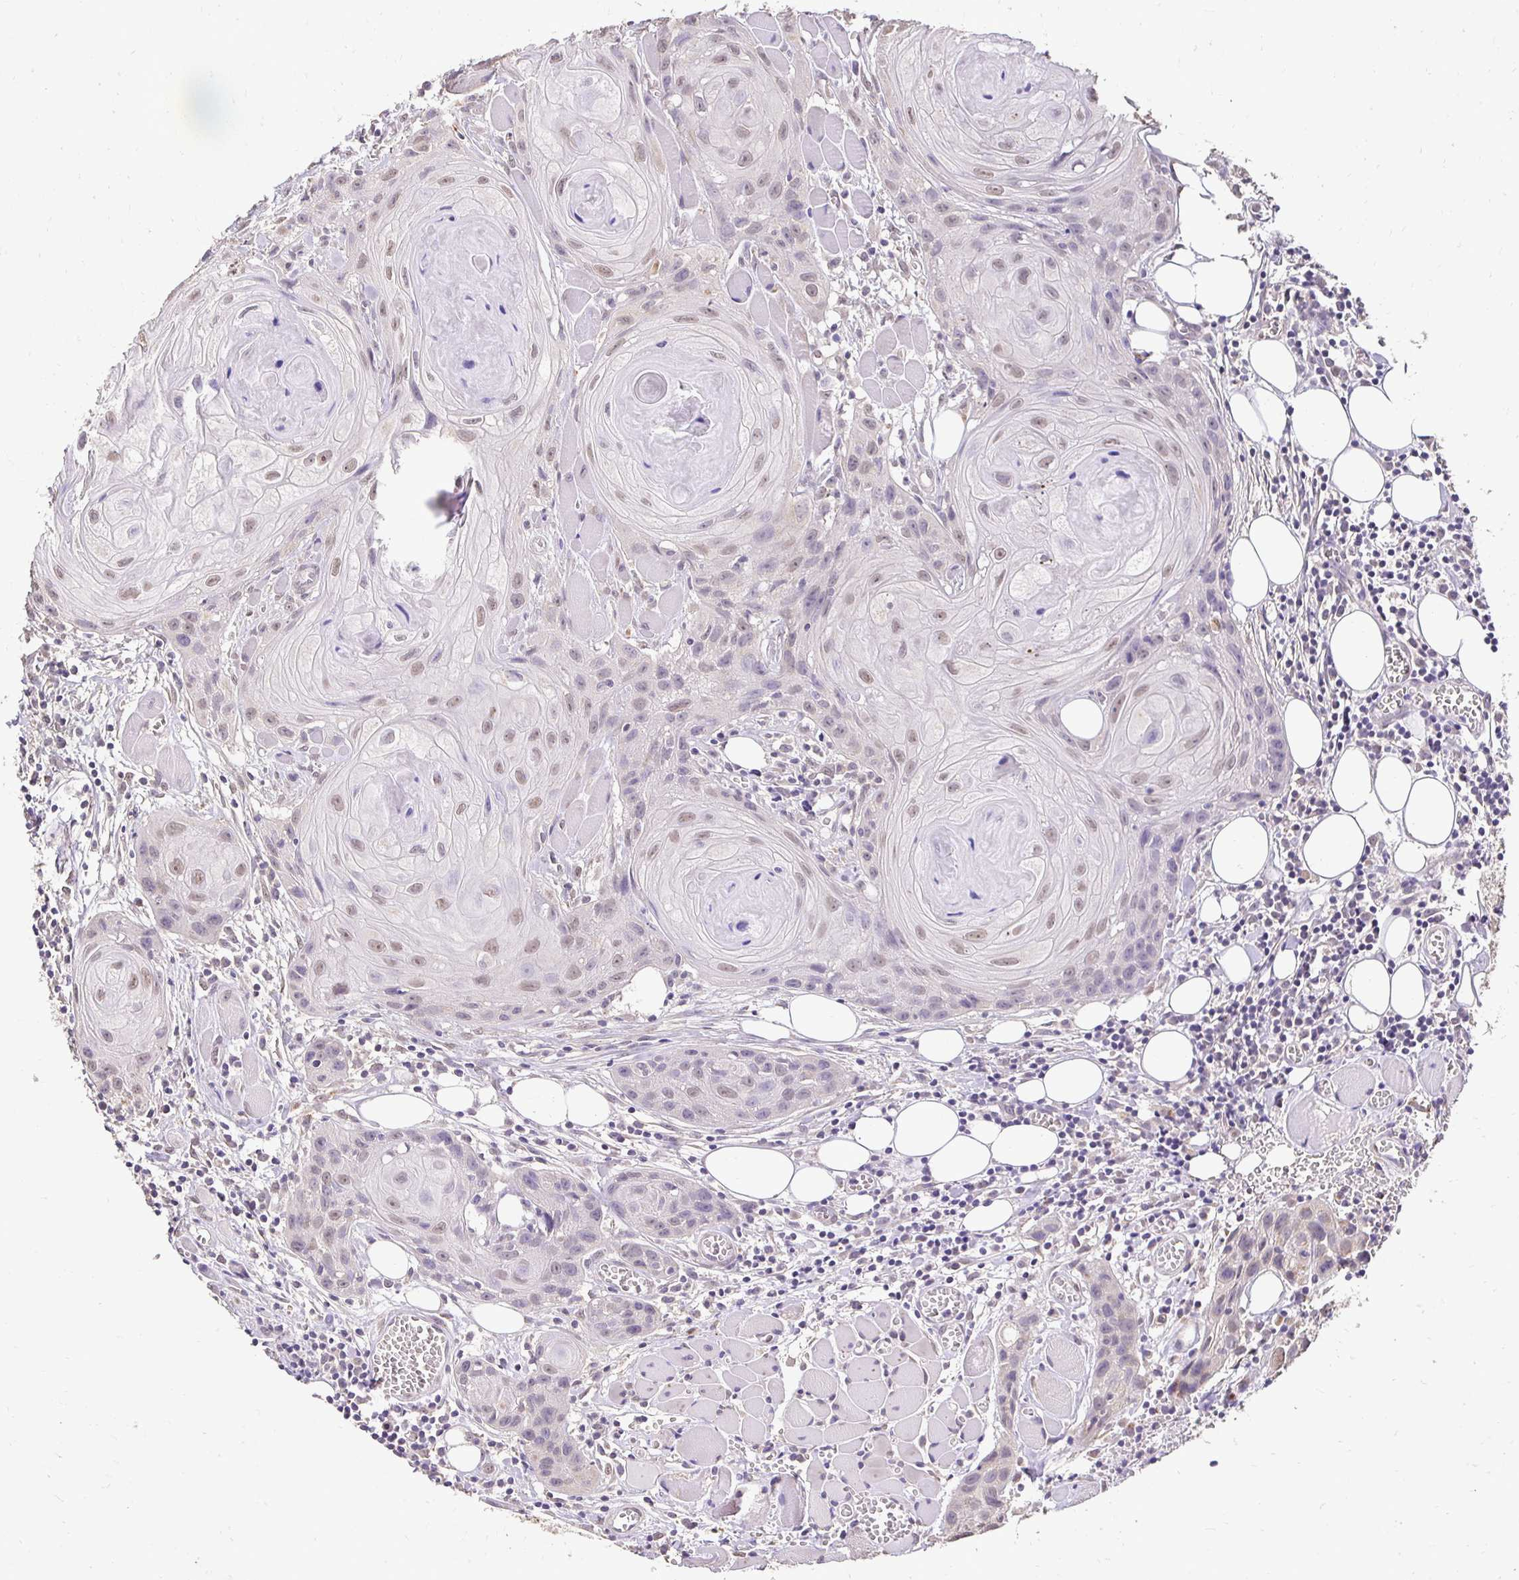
{"staining": {"intensity": "weak", "quantity": "<25%", "location": "nuclear"}, "tissue": "head and neck cancer", "cell_type": "Tumor cells", "image_type": "cancer", "snomed": [{"axis": "morphology", "description": "Squamous cell carcinoma, NOS"}, {"axis": "topography", "description": "Oral tissue"}, {"axis": "topography", "description": "Head-Neck"}], "caption": "The micrograph demonstrates no staining of tumor cells in head and neck squamous cell carcinoma.", "gene": "RHEBL1", "patient": {"sex": "male", "age": 58}}